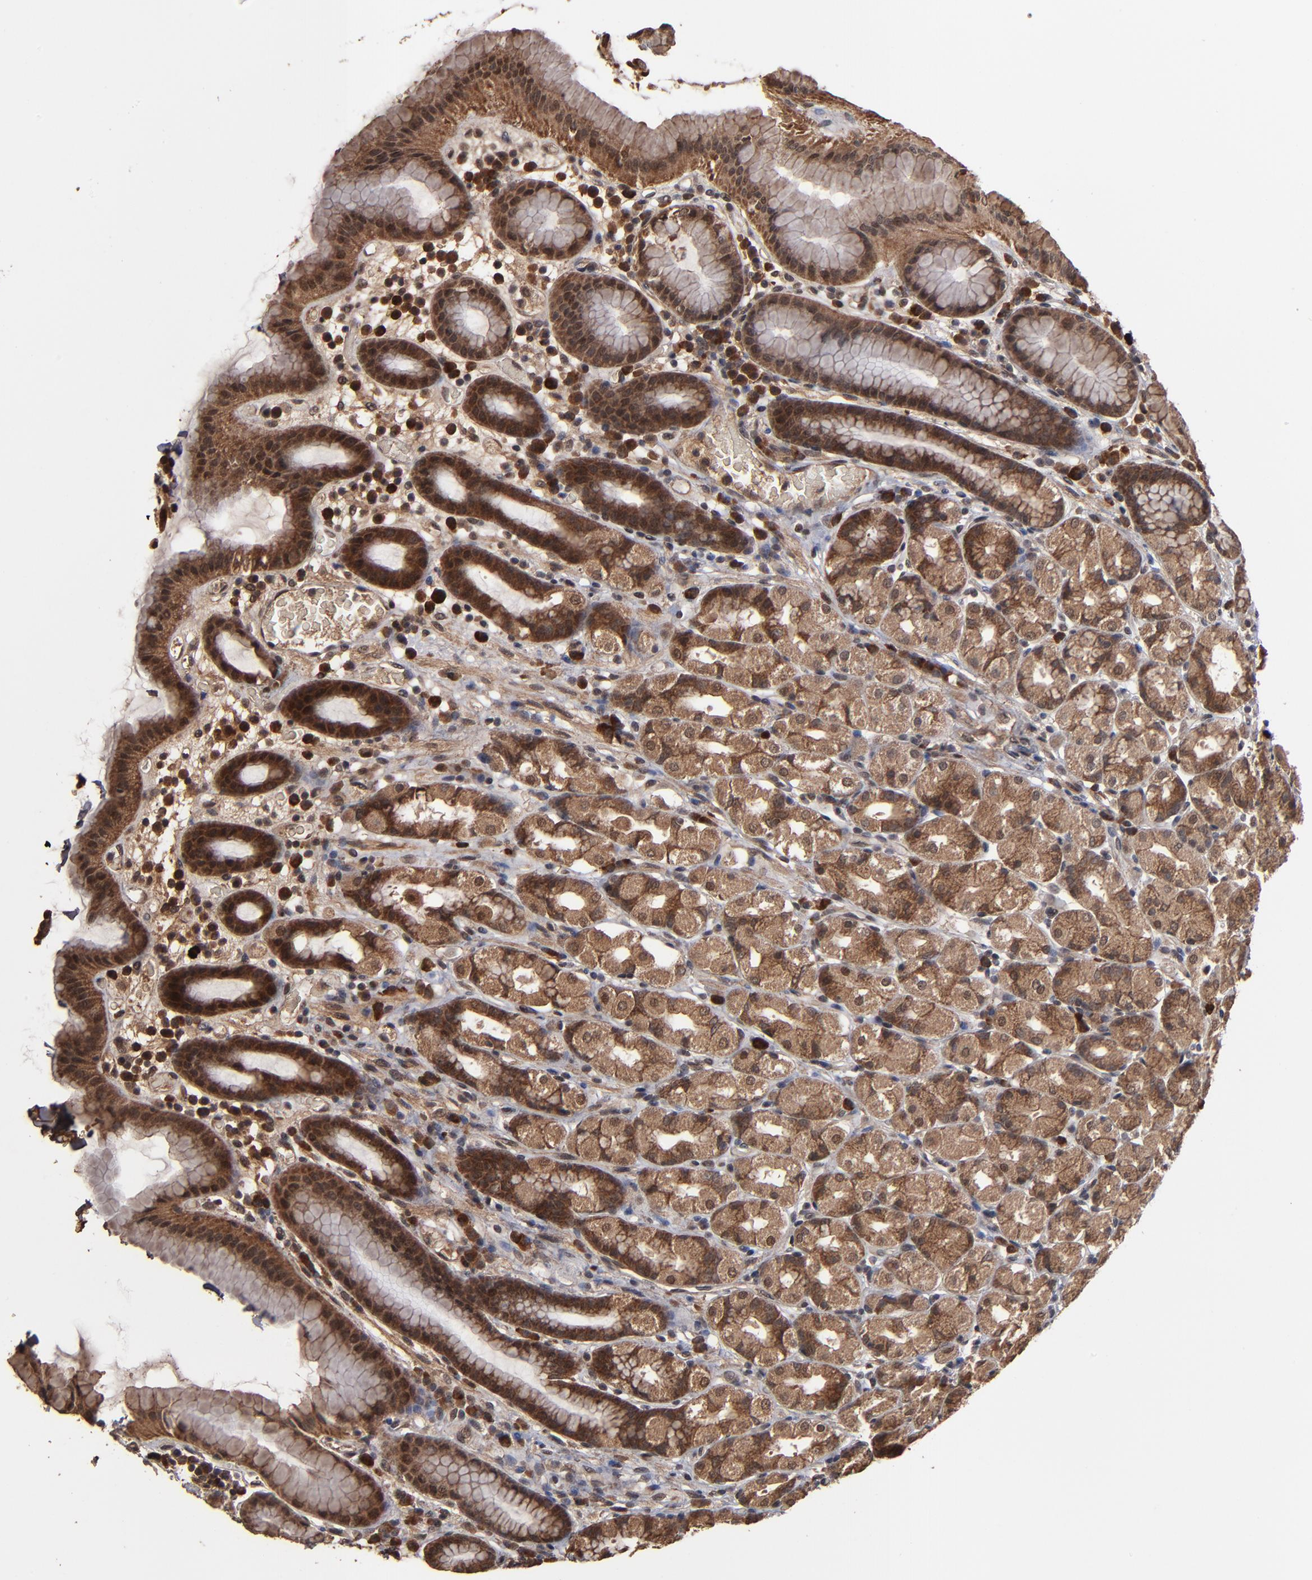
{"staining": {"intensity": "strong", "quantity": ">75%", "location": "cytoplasmic/membranous,nuclear"}, "tissue": "stomach", "cell_type": "Glandular cells", "image_type": "normal", "snomed": [{"axis": "morphology", "description": "Normal tissue, NOS"}, {"axis": "topography", "description": "Stomach, upper"}], "caption": "Stomach stained with IHC displays strong cytoplasmic/membranous,nuclear positivity in about >75% of glandular cells. The staining was performed using DAB (3,3'-diaminobenzidine) to visualize the protein expression in brown, while the nuclei were stained in blue with hematoxylin (Magnification: 20x).", "gene": "NXF2B", "patient": {"sex": "male", "age": 68}}